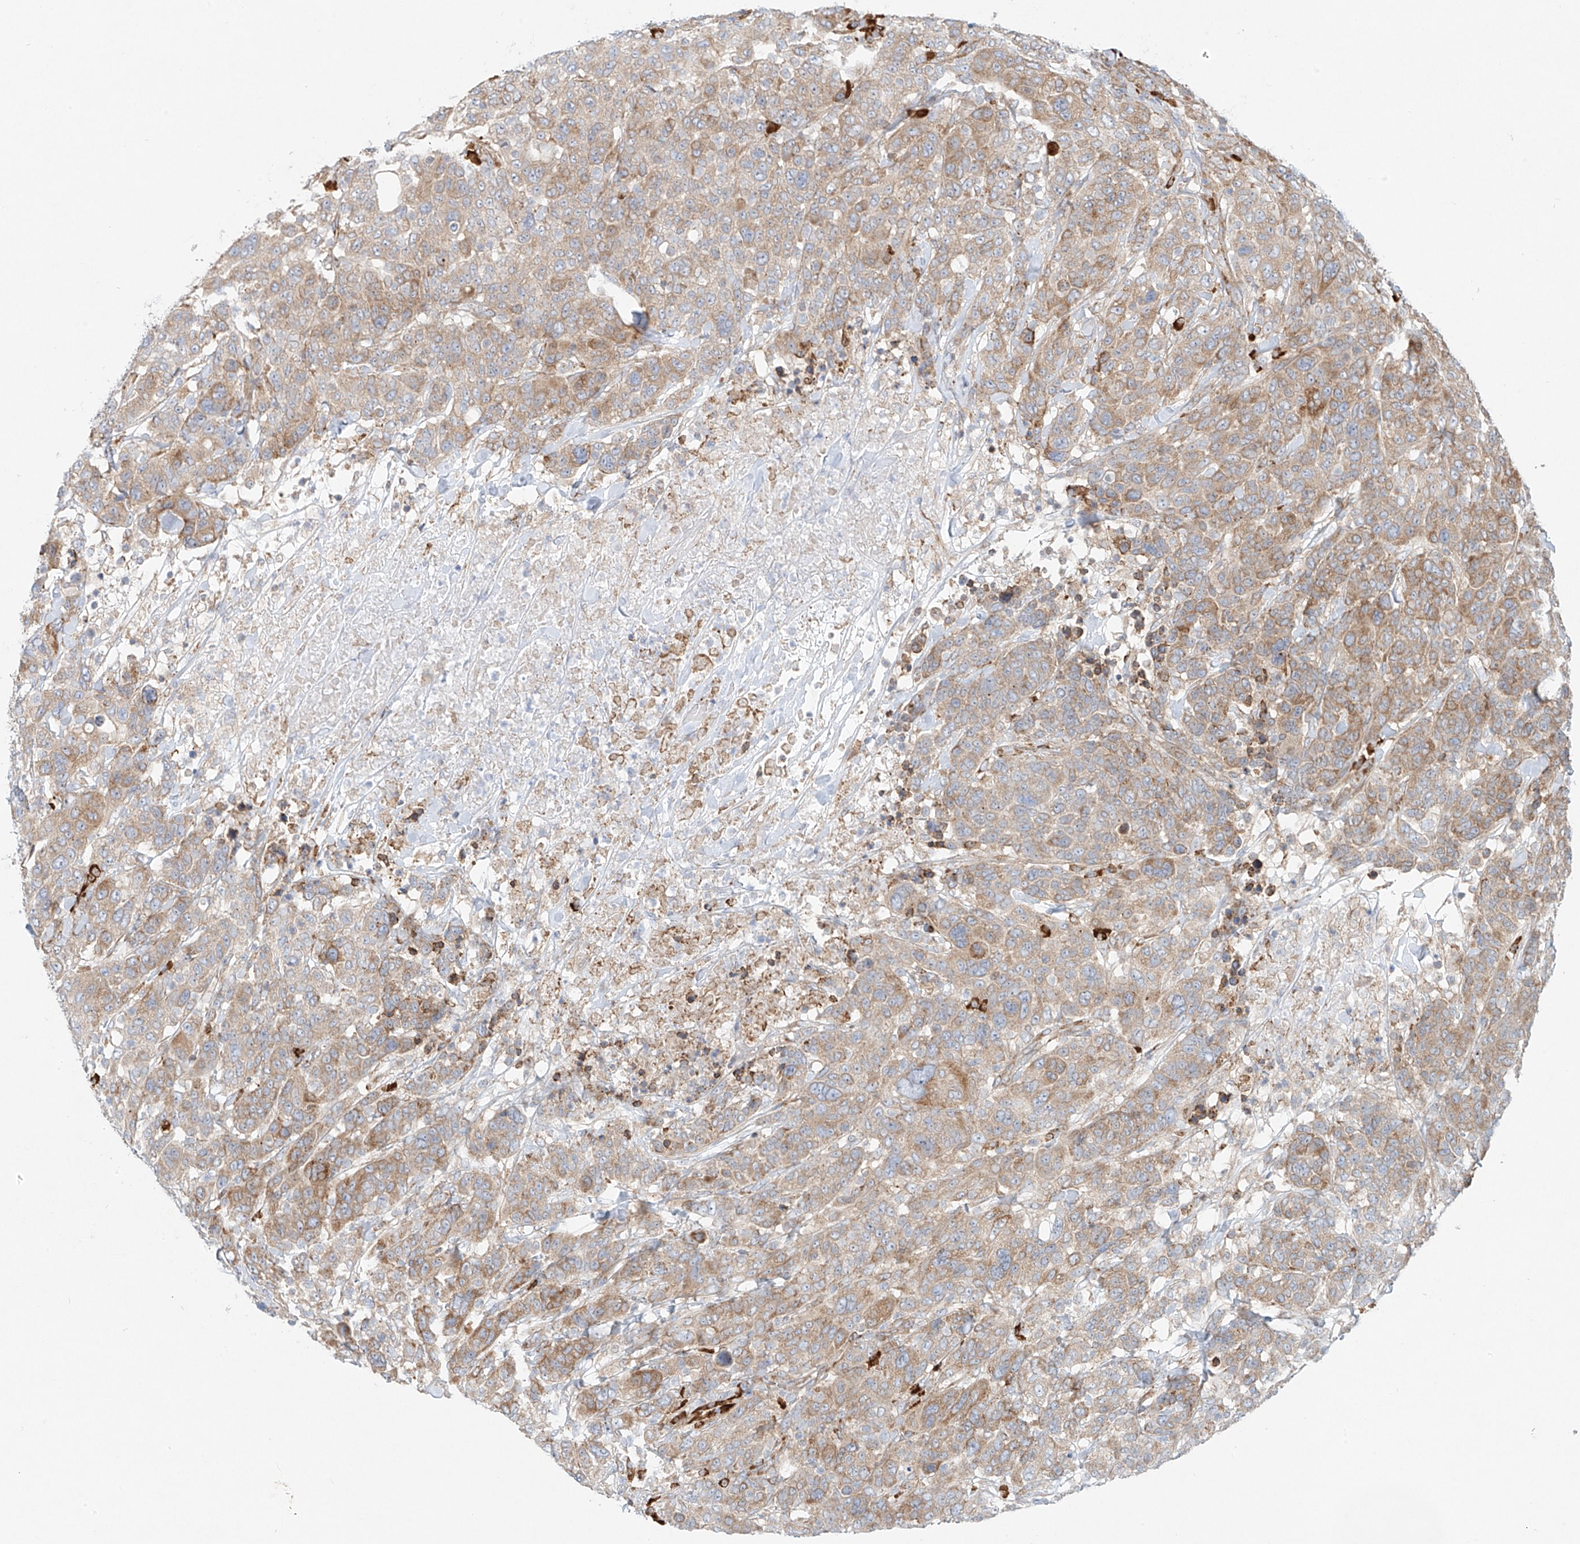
{"staining": {"intensity": "weak", "quantity": ">75%", "location": "cytoplasmic/membranous"}, "tissue": "breast cancer", "cell_type": "Tumor cells", "image_type": "cancer", "snomed": [{"axis": "morphology", "description": "Duct carcinoma"}, {"axis": "topography", "description": "Breast"}], "caption": "Immunohistochemical staining of breast cancer demonstrates low levels of weak cytoplasmic/membranous protein expression in about >75% of tumor cells.", "gene": "EIPR1", "patient": {"sex": "female", "age": 37}}